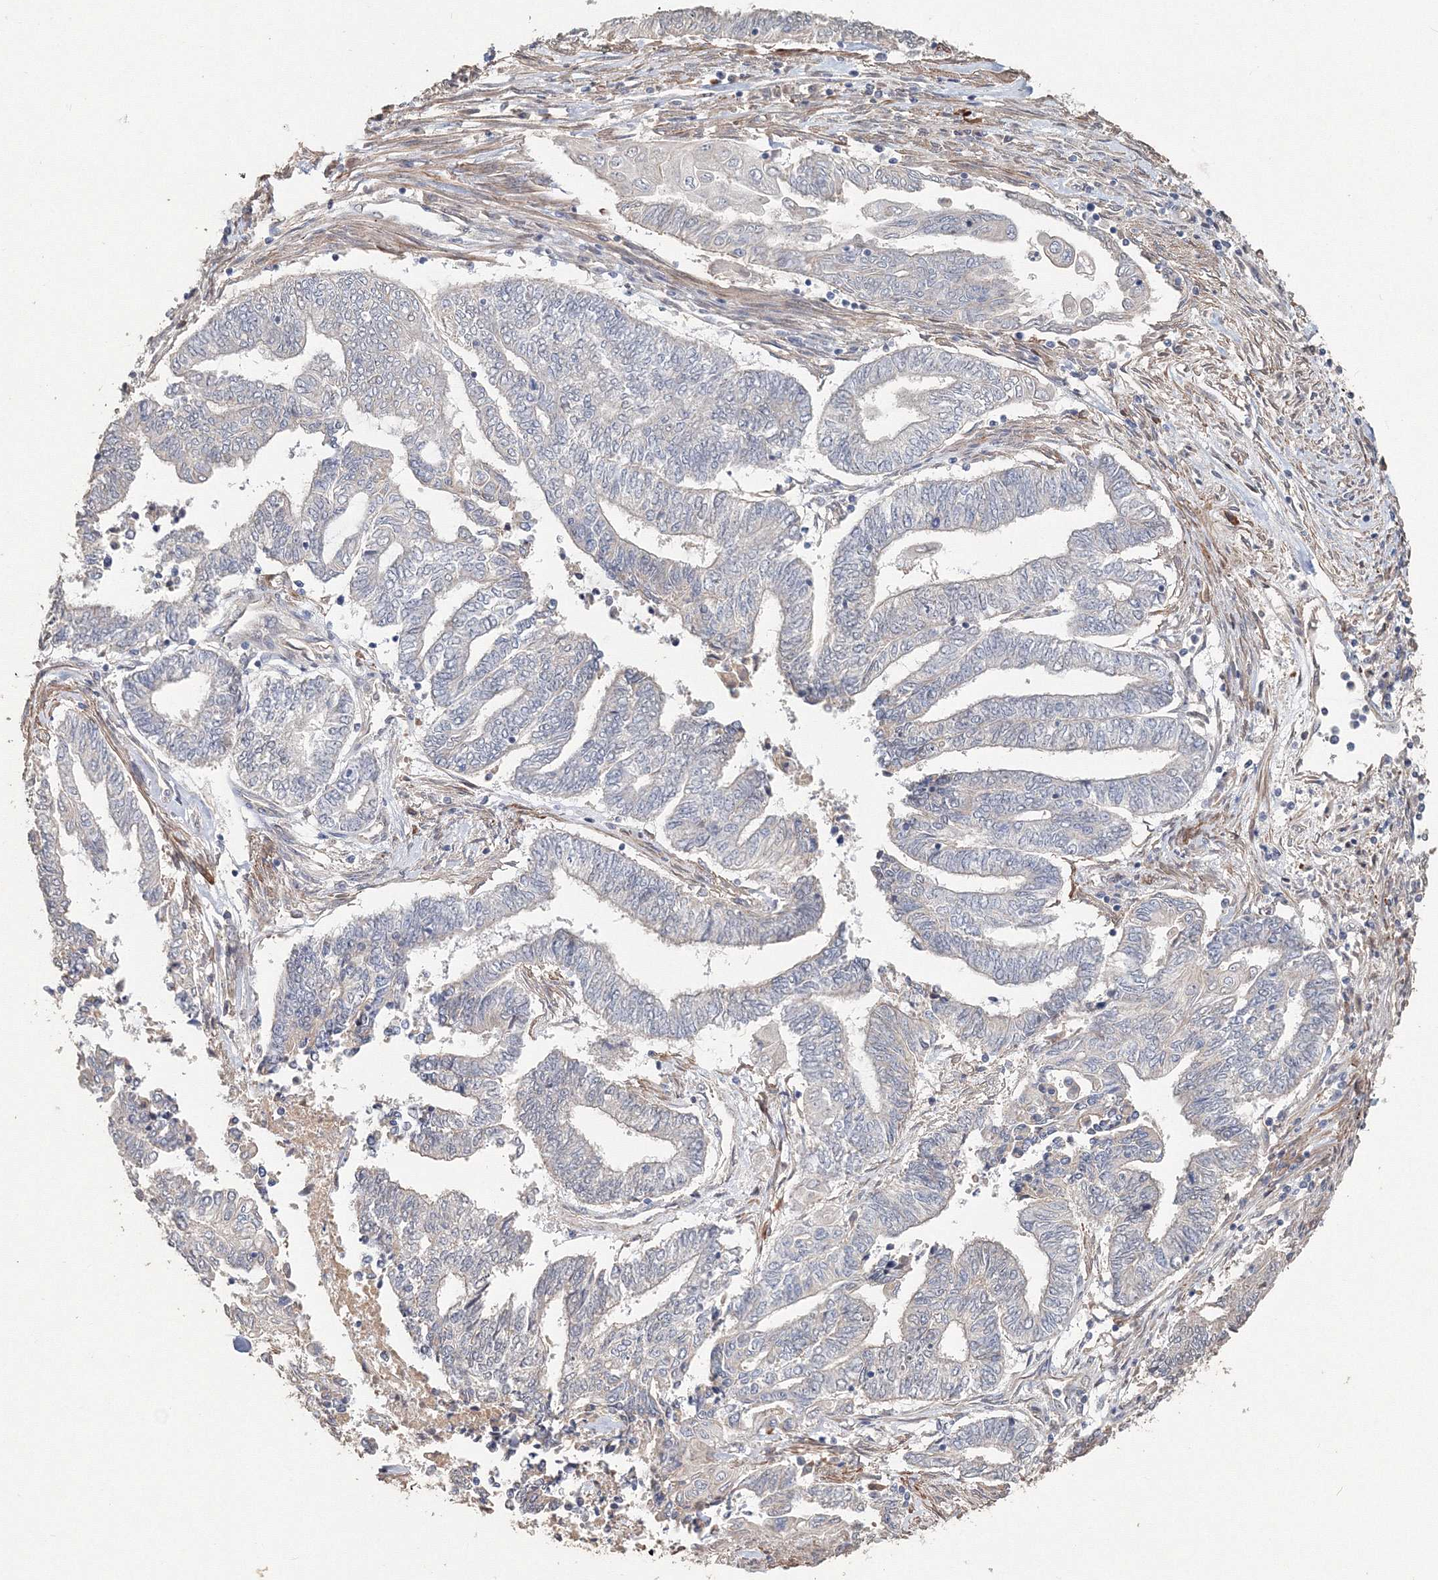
{"staining": {"intensity": "negative", "quantity": "none", "location": "none"}, "tissue": "endometrial cancer", "cell_type": "Tumor cells", "image_type": "cancer", "snomed": [{"axis": "morphology", "description": "Adenocarcinoma, NOS"}, {"axis": "topography", "description": "Uterus"}, {"axis": "topography", "description": "Endometrium"}], "caption": "DAB immunohistochemical staining of endometrial adenocarcinoma shows no significant positivity in tumor cells. (DAB IHC, high magnification).", "gene": "NALF2", "patient": {"sex": "female", "age": 70}}